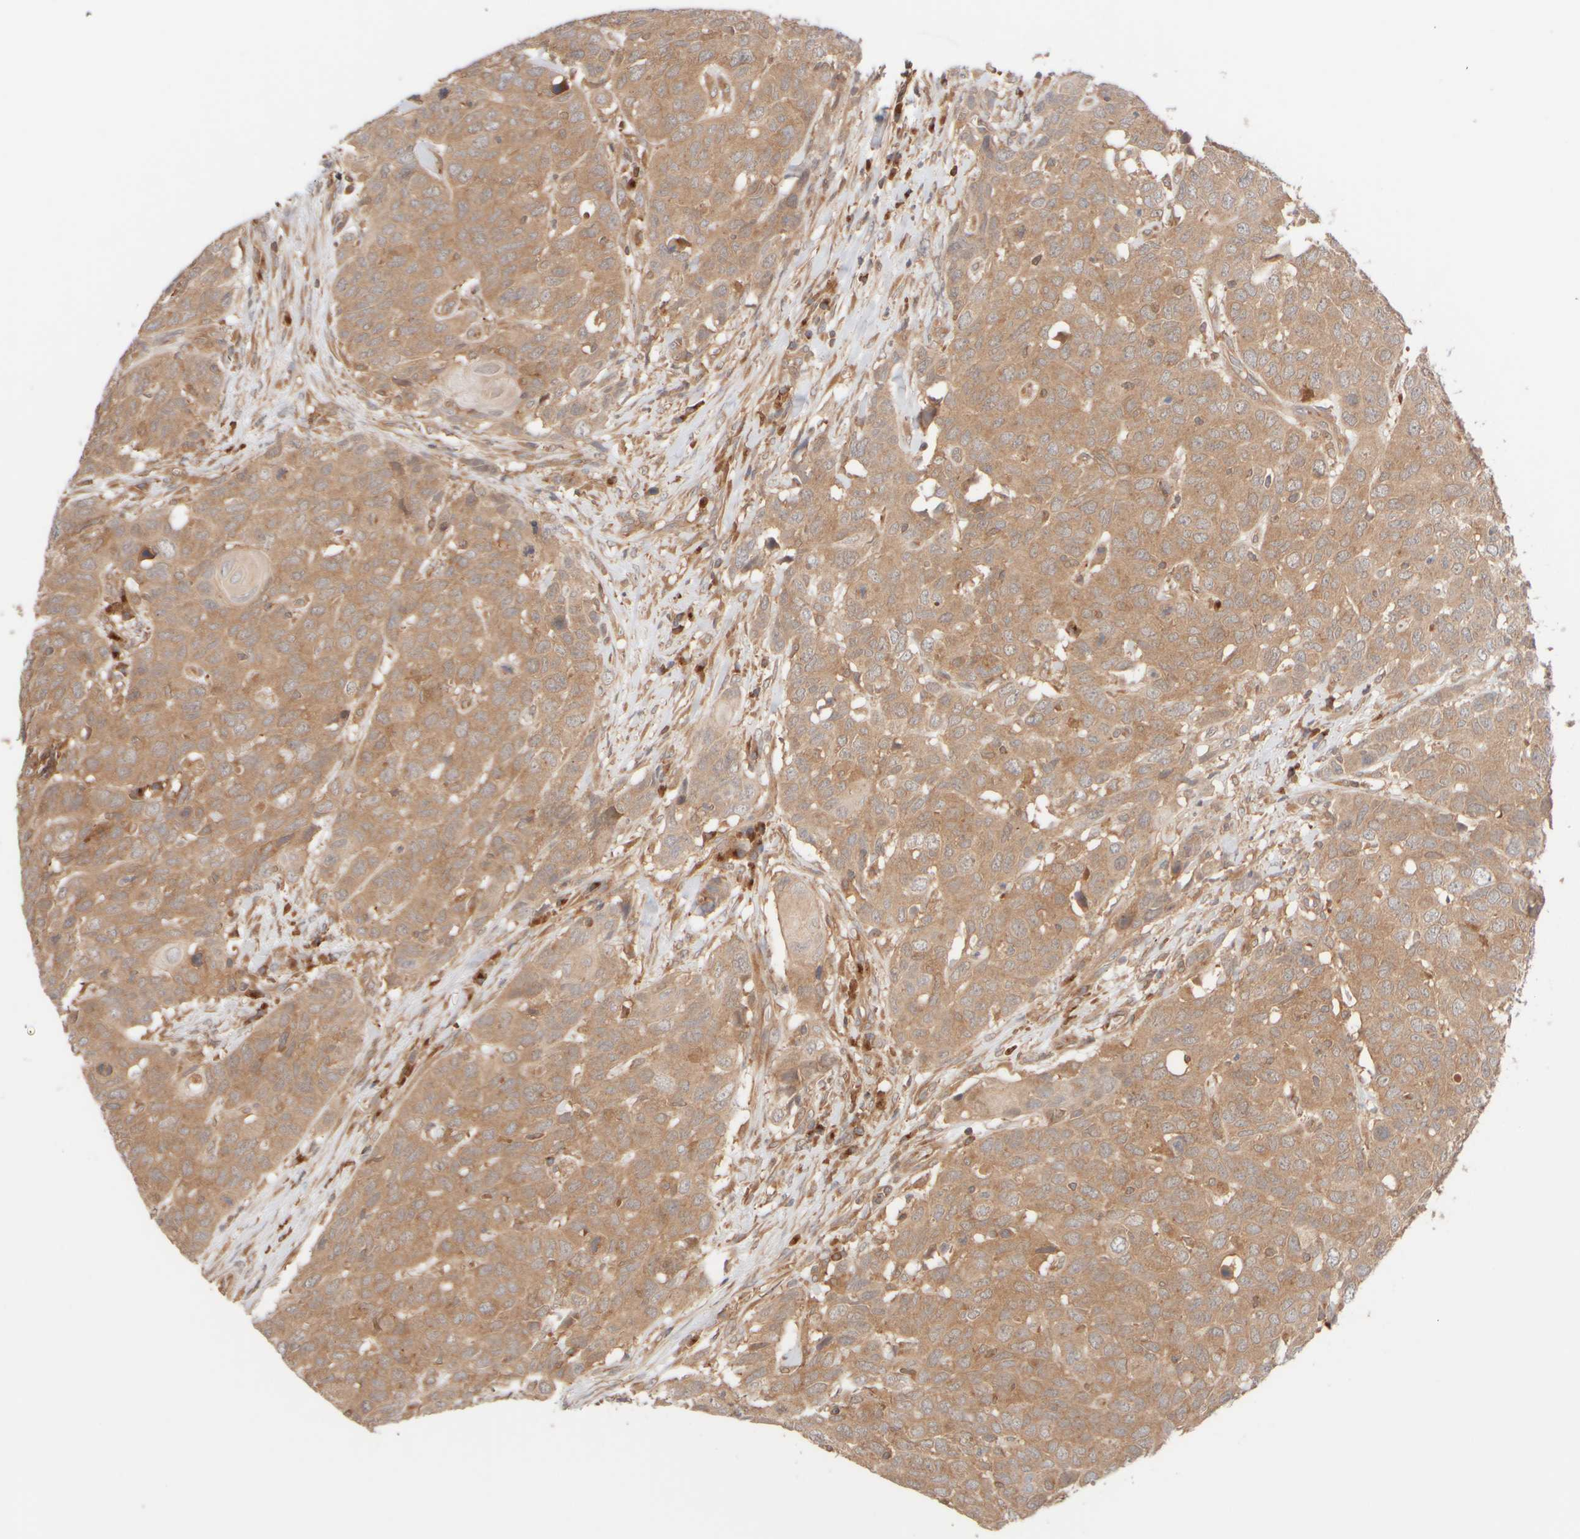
{"staining": {"intensity": "moderate", "quantity": ">75%", "location": "cytoplasmic/membranous"}, "tissue": "head and neck cancer", "cell_type": "Tumor cells", "image_type": "cancer", "snomed": [{"axis": "morphology", "description": "Squamous cell carcinoma, NOS"}, {"axis": "topography", "description": "Head-Neck"}], "caption": "Protein positivity by immunohistochemistry (IHC) shows moderate cytoplasmic/membranous staining in about >75% of tumor cells in head and neck cancer. (DAB IHC, brown staining for protein, blue staining for nuclei).", "gene": "RABEP1", "patient": {"sex": "male", "age": 66}}